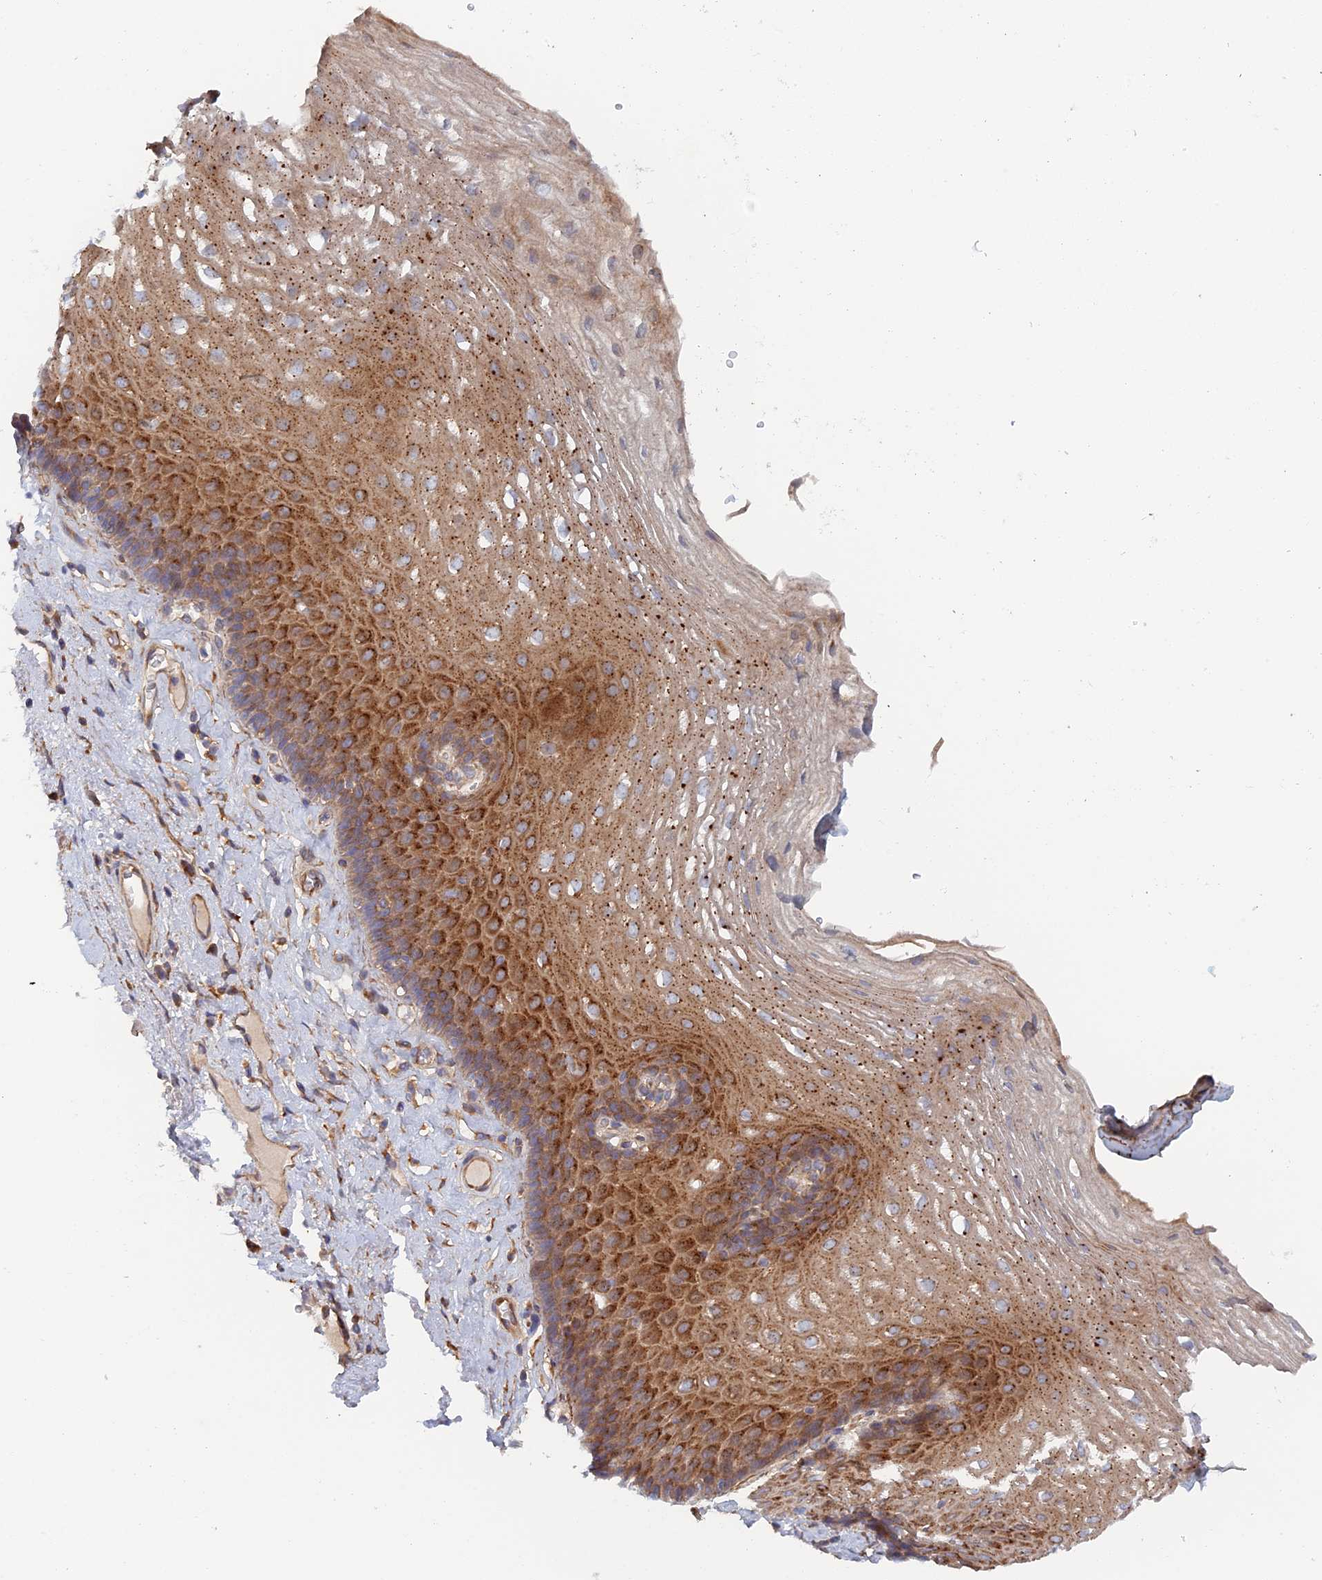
{"staining": {"intensity": "moderate", "quantity": ">75%", "location": "cytoplasmic/membranous"}, "tissue": "esophagus", "cell_type": "Squamous epithelial cells", "image_type": "normal", "snomed": [{"axis": "morphology", "description": "Normal tissue, NOS"}, {"axis": "topography", "description": "Esophagus"}], "caption": "Immunohistochemistry micrograph of normal human esophagus stained for a protein (brown), which demonstrates medium levels of moderate cytoplasmic/membranous staining in about >75% of squamous epithelial cells.", "gene": "TMEM196", "patient": {"sex": "female", "age": 66}}